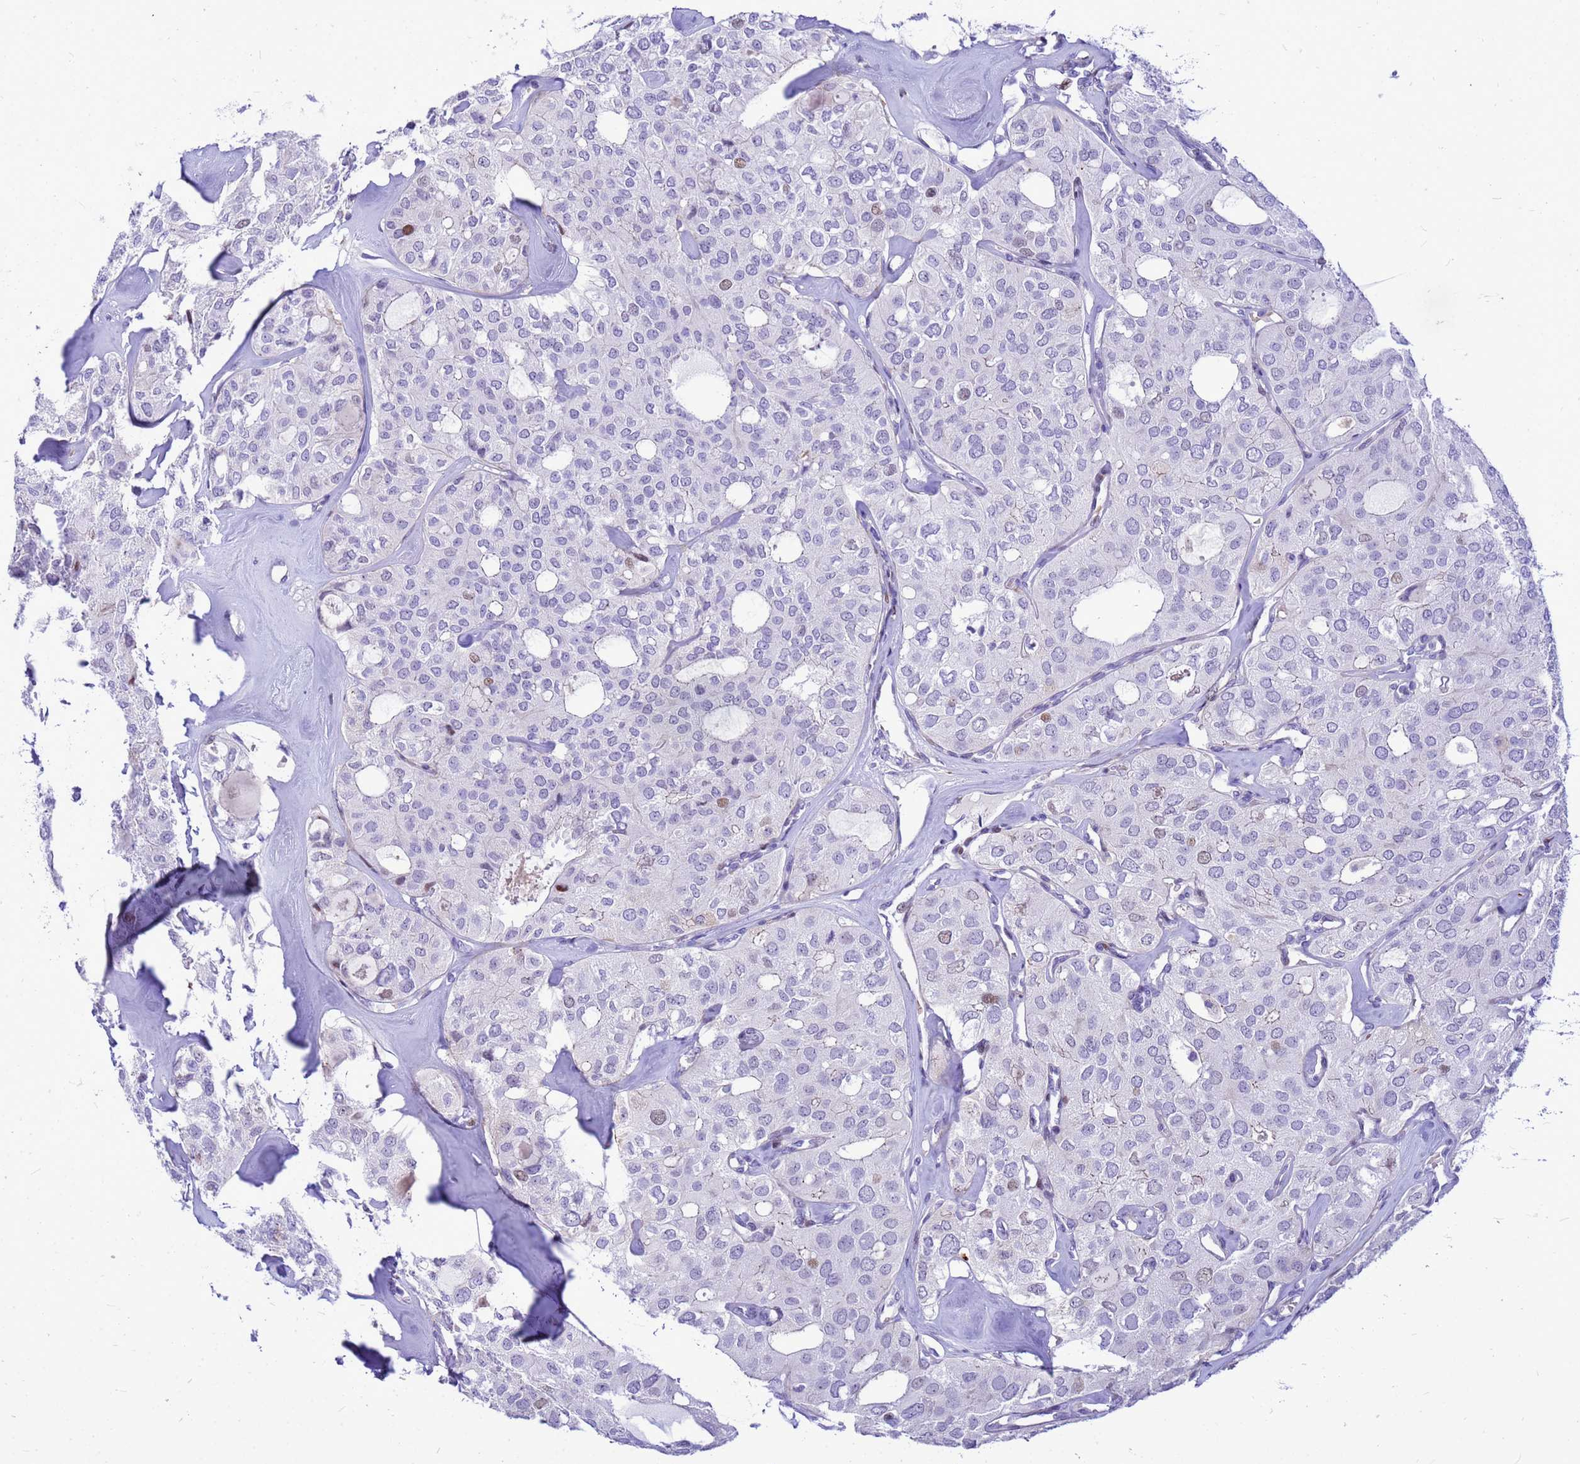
{"staining": {"intensity": "moderate", "quantity": "<25%", "location": "nuclear"}, "tissue": "thyroid cancer", "cell_type": "Tumor cells", "image_type": "cancer", "snomed": [{"axis": "morphology", "description": "Follicular adenoma carcinoma, NOS"}, {"axis": "topography", "description": "Thyroid gland"}], "caption": "Thyroid follicular adenoma carcinoma stained with DAB (3,3'-diaminobenzidine) immunohistochemistry displays low levels of moderate nuclear staining in approximately <25% of tumor cells.", "gene": "ADAMTS7", "patient": {"sex": "male", "age": 75}}